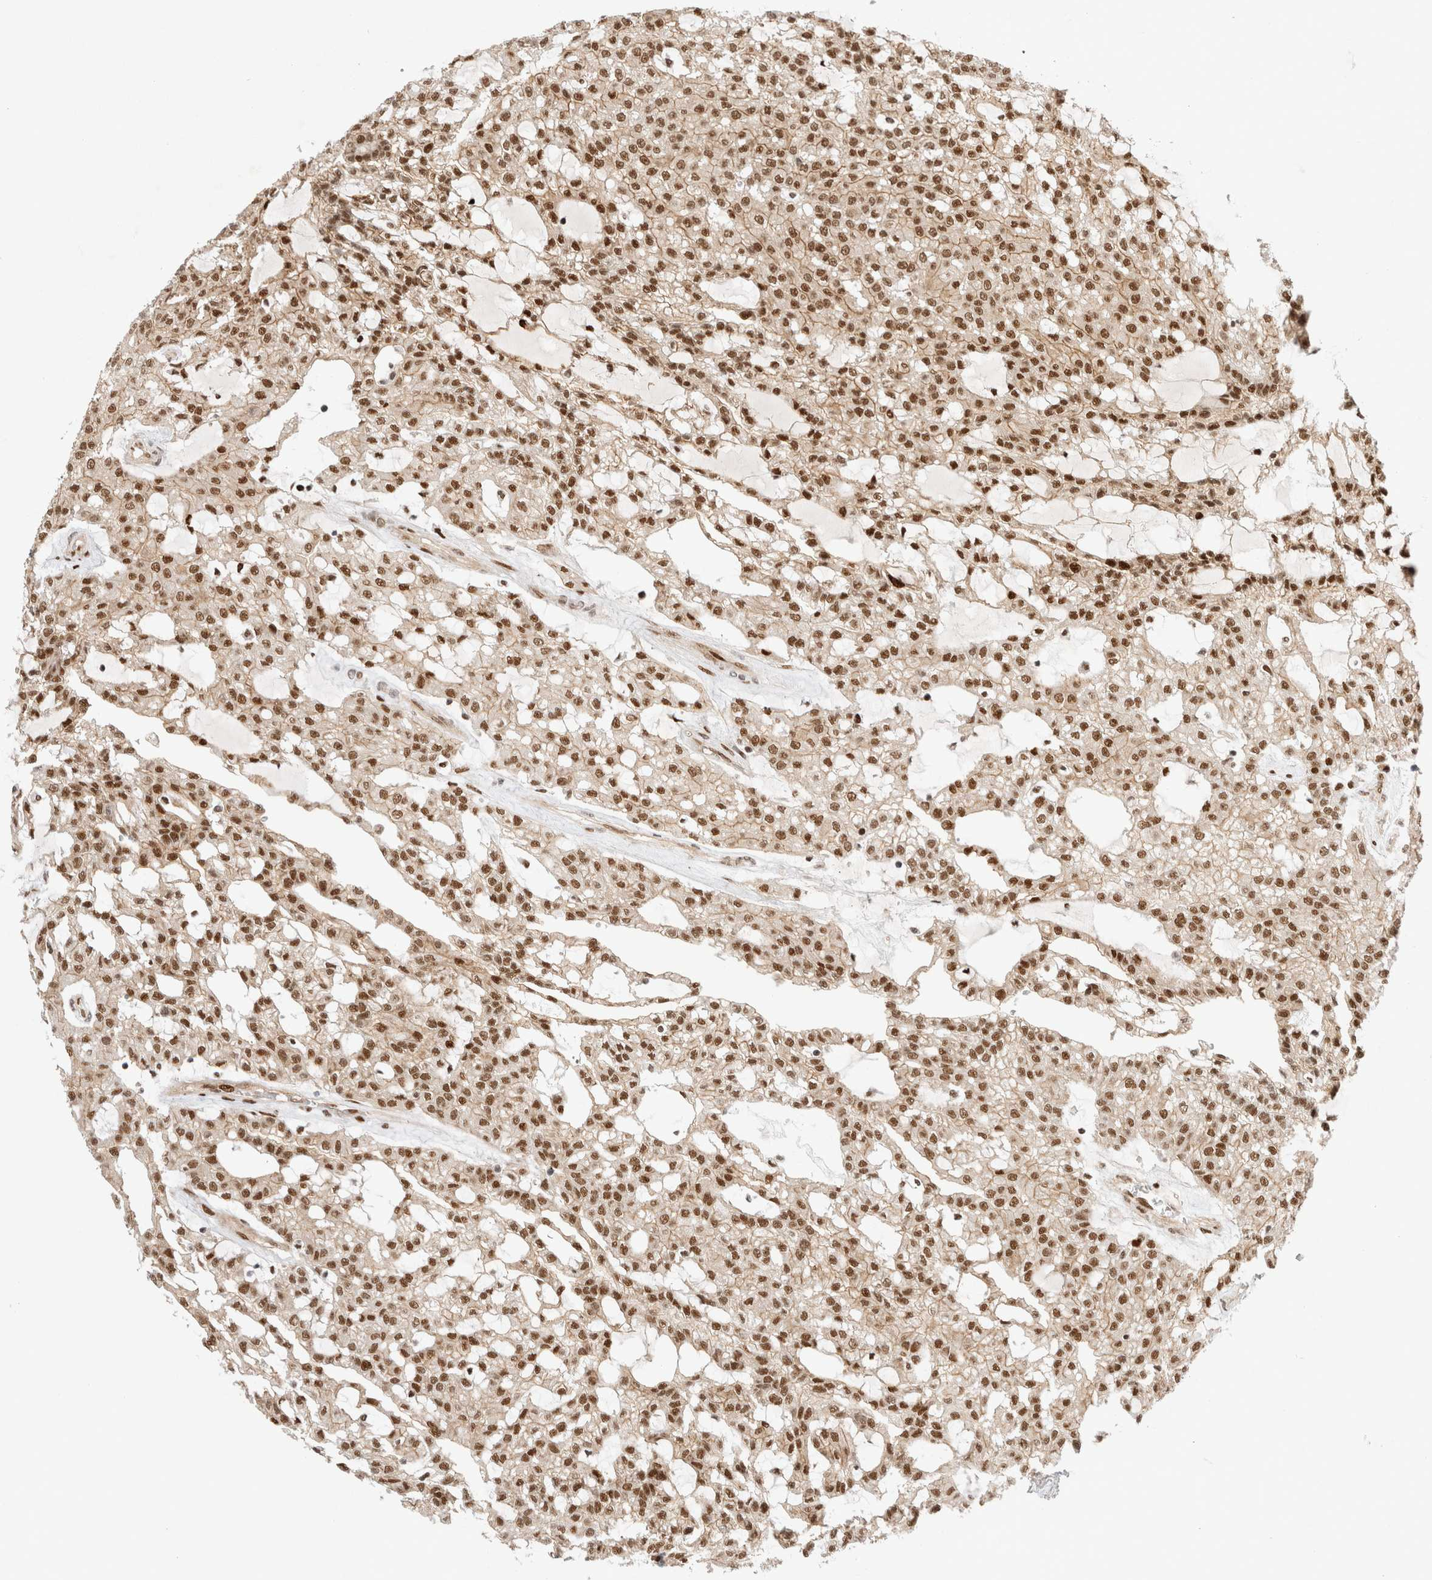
{"staining": {"intensity": "moderate", "quantity": ">75%", "location": "nuclear"}, "tissue": "renal cancer", "cell_type": "Tumor cells", "image_type": "cancer", "snomed": [{"axis": "morphology", "description": "Adenocarcinoma, NOS"}, {"axis": "topography", "description": "Kidney"}], "caption": "A medium amount of moderate nuclear positivity is seen in approximately >75% of tumor cells in adenocarcinoma (renal) tissue. The staining was performed using DAB (3,3'-diaminobenzidine) to visualize the protein expression in brown, while the nuclei were stained in blue with hematoxylin (Magnification: 20x).", "gene": "TCF4", "patient": {"sex": "male", "age": 63}}